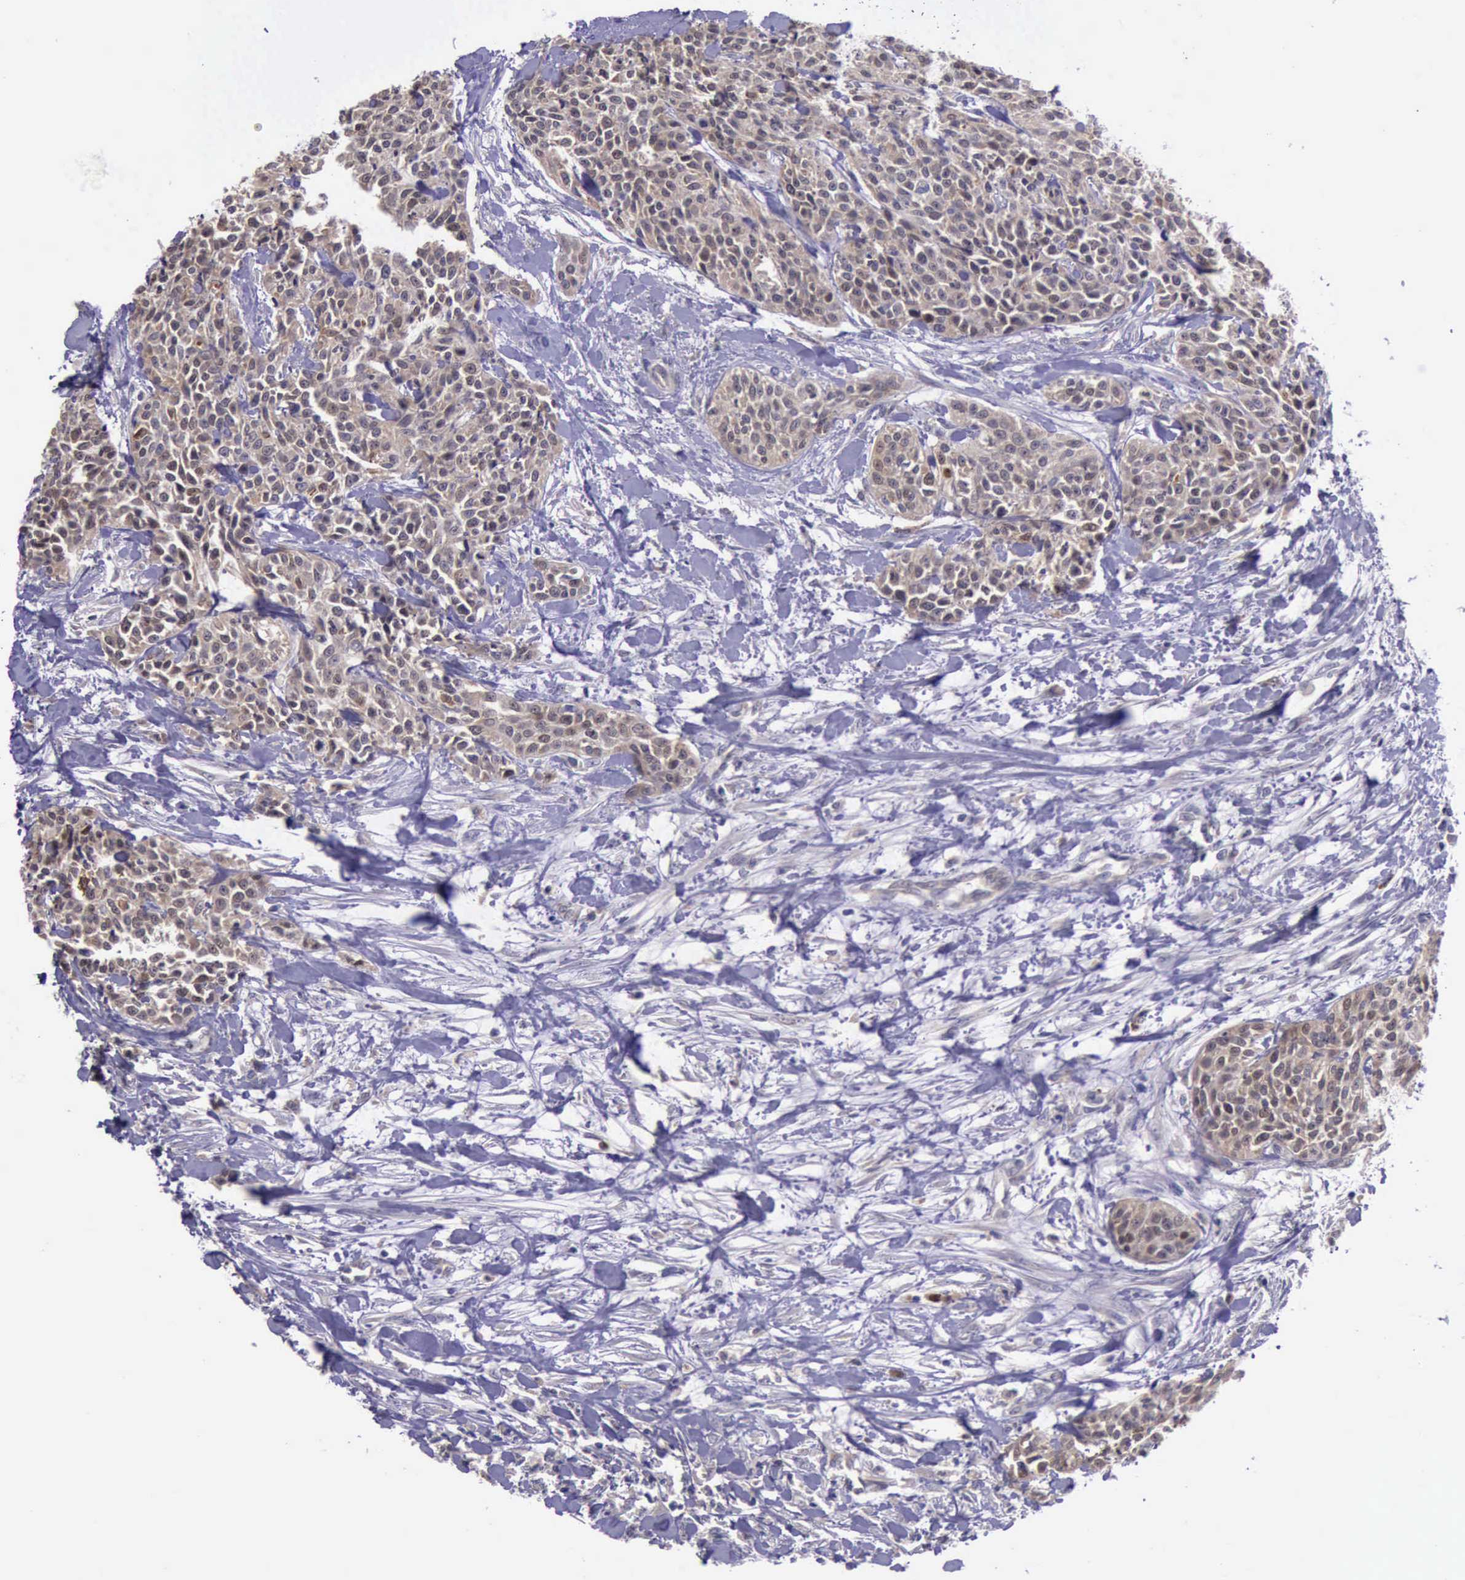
{"staining": {"intensity": "moderate", "quantity": ">75%", "location": "cytoplasmic/membranous"}, "tissue": "urothelial cancer", "cell_type": "Tumor cells", "image_type": "cancer", "snomed": [{"axis": "morphology", "description": "Urothelial carcinoma, High grade"}, {"axis": "topography", "description": "Urinary bladder"}], "caption": "A micrograph of human urothelial cancer stained for a protein displays moderate cytoplasmic/membranous brown staining in tumor cells. (IHC, brightfield microscopy, high magnification).", "gene": "PLEK2", "patient": {"sex": "male", "age": 56}}